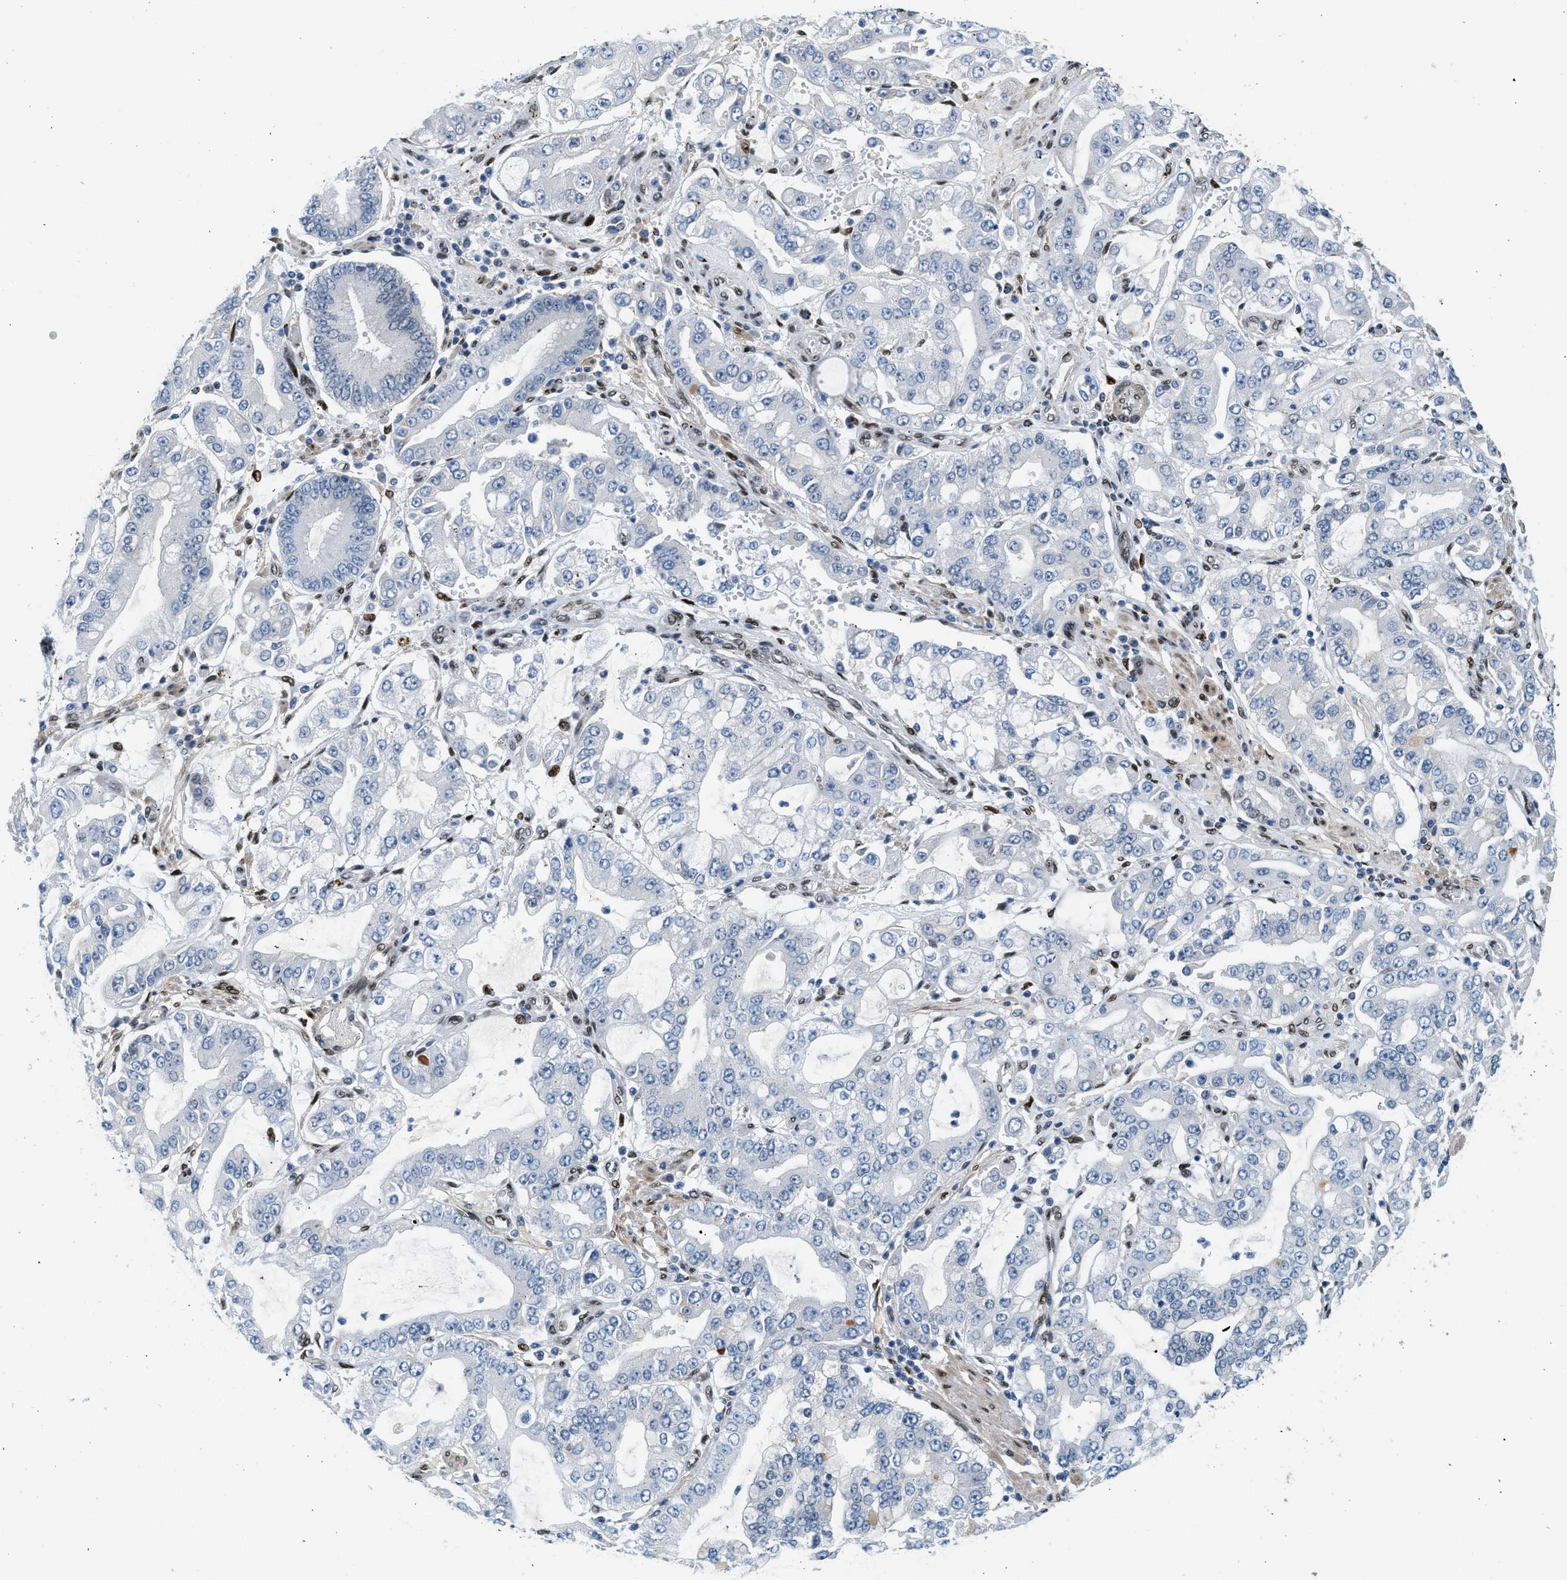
{"staining": {"intensity": "negative", "quantity": "none", "location": "none"}, "tissue": "stomach cancer", "cell_type": "Tumor cells", "image_type": "cancer", "snomed": [{"axis": "morphology", "description": "Adenocarcinoma, NOS"}, {"axis": "topography", "description": "Stomach"}], "caption": "High power microscopy histopathology image of an immunohistochemistry (IHC) photomicrograph of stomach cancer (adenocarcinoma), revealing no significant positivity in tumor cells.", "gene": "ZBTB20", "patient": {"sex": "male", "age": 76}}